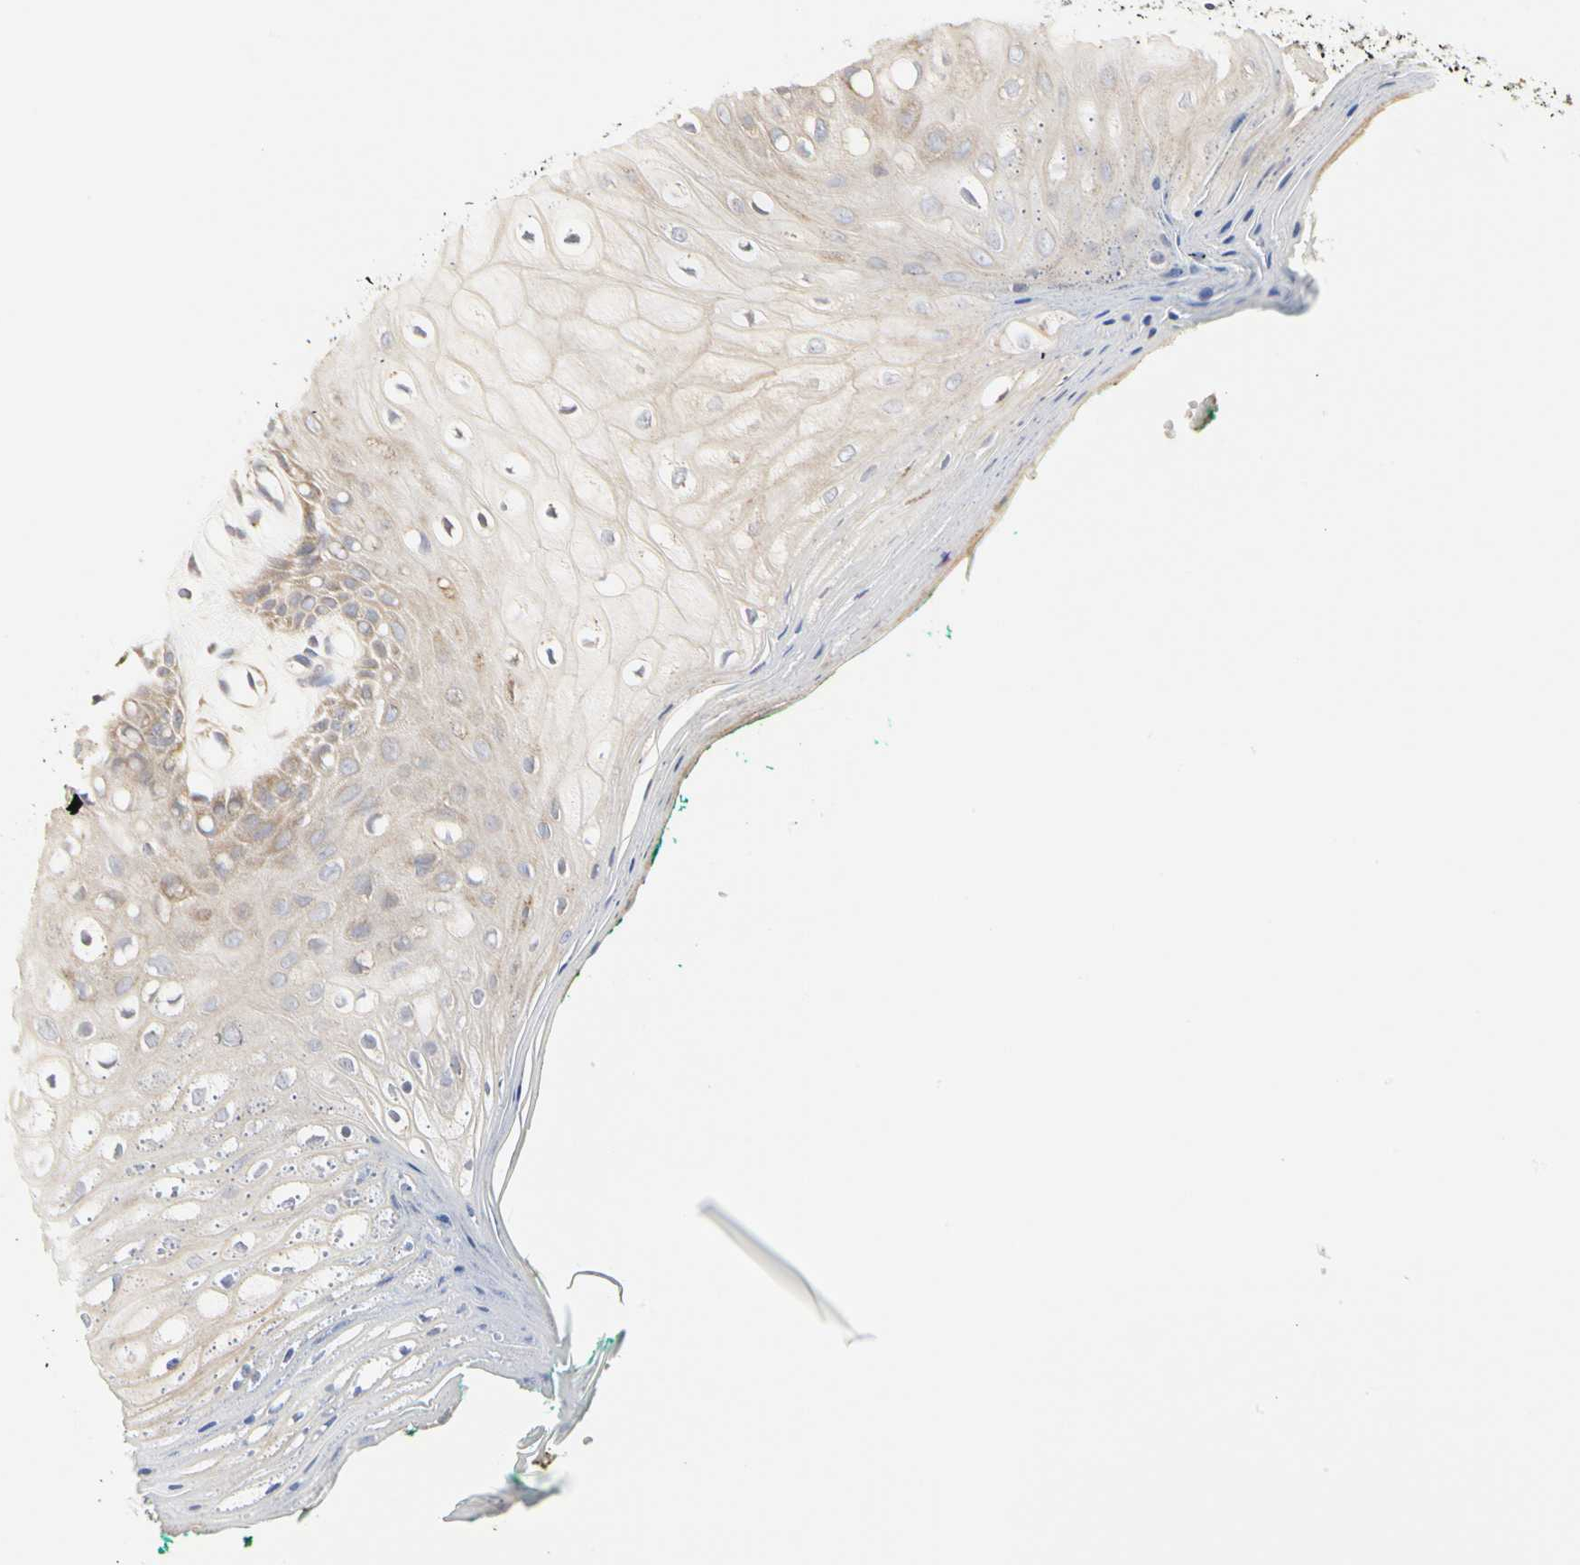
{"staining": {"intensity": "weak", "quantity": "<25%", "location": "cytoplasmic/membranous"}, "tissue": "oral mucosa", "cell_type": "Squamous epithelial cells", "image_type": "normal", "snomed": [{"axis": "morphology", "description": "Normal tissue, NOS"}, {"axis": "morphology", "description": "Squamous cell carcinoma, NOS"}, {"axis": "topography", "description": "Skeletal muscle"}, {"axis": "topography", "description": "Oral tissue"}, {"axis": "topography", "description": "Head-Neck"}], "caption": "This histopathology image is of benign oral mucosa stained with immunohistochemistry to label a protein in brown with the nuclei are counter-stained blue. There is no positivity in squamous epithelial cells. (Stains: DAB immunohistochemistry with hematoxylin counter stain, Microscopy: brightfield microscopy at high magnification).", "gene": "TSKU", "patient": {"sex": "female", "age": 84}}